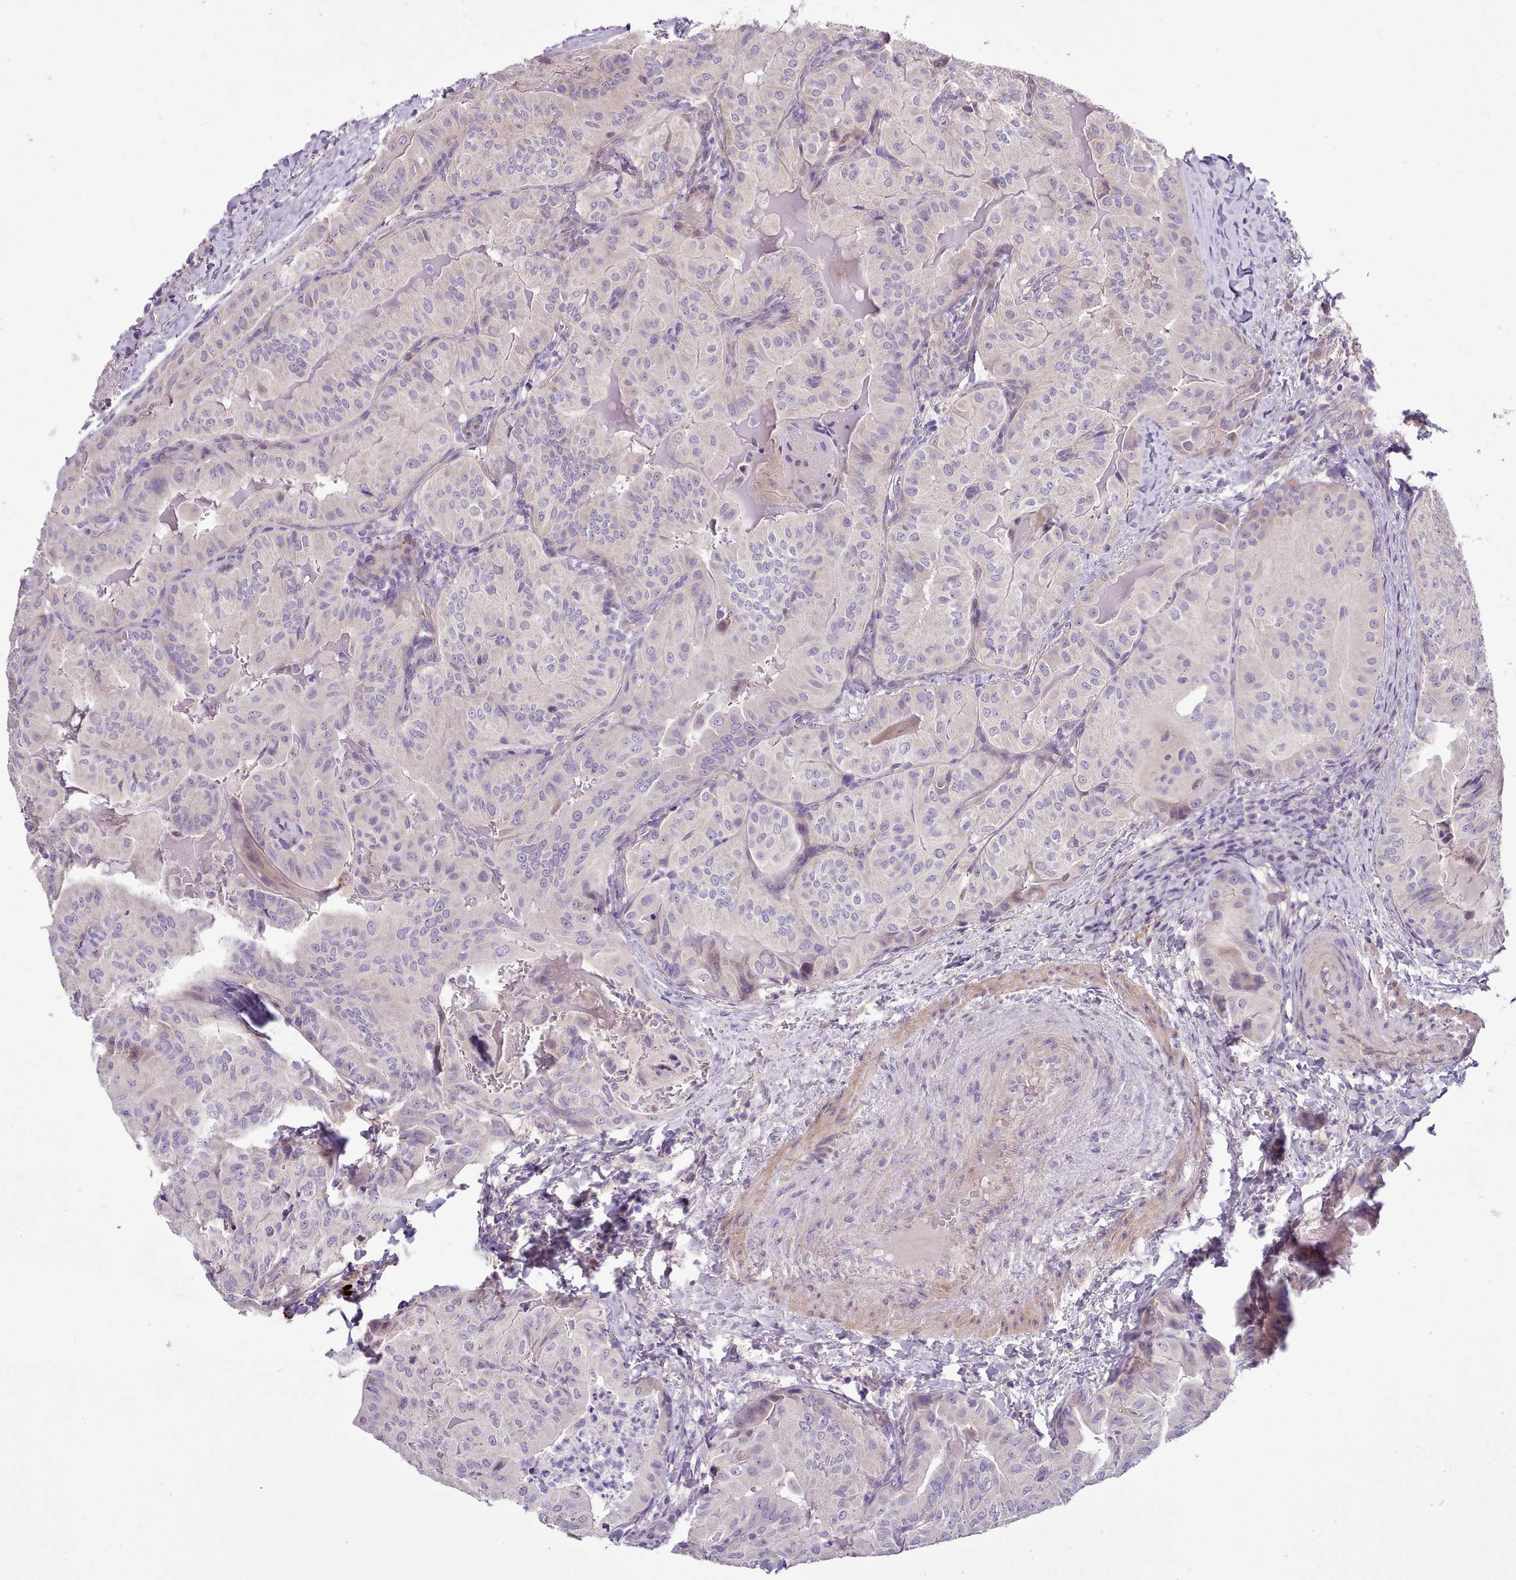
{"staining": {"intensity": "negative", "quantity": "none", "location": "none"}, "tissue": "thyroid cancer", "cell_type": "Tumor cells", "image_type": "cancer", "snomed": [{"axis": "morphology", "description": "Papillary adenocarcinoma, NOS"}, {"axis": "topography", "description": "Thyroid gland"}], "caption": "Tumor cells are negative for brown protein staining in papillary adenocarcinoma (thyroid). (DAB immunohistochemistry (IHC) with hematoxylin counter stain).", "gene": "SETX", "patient": {"sex": "female", "age": 68}}